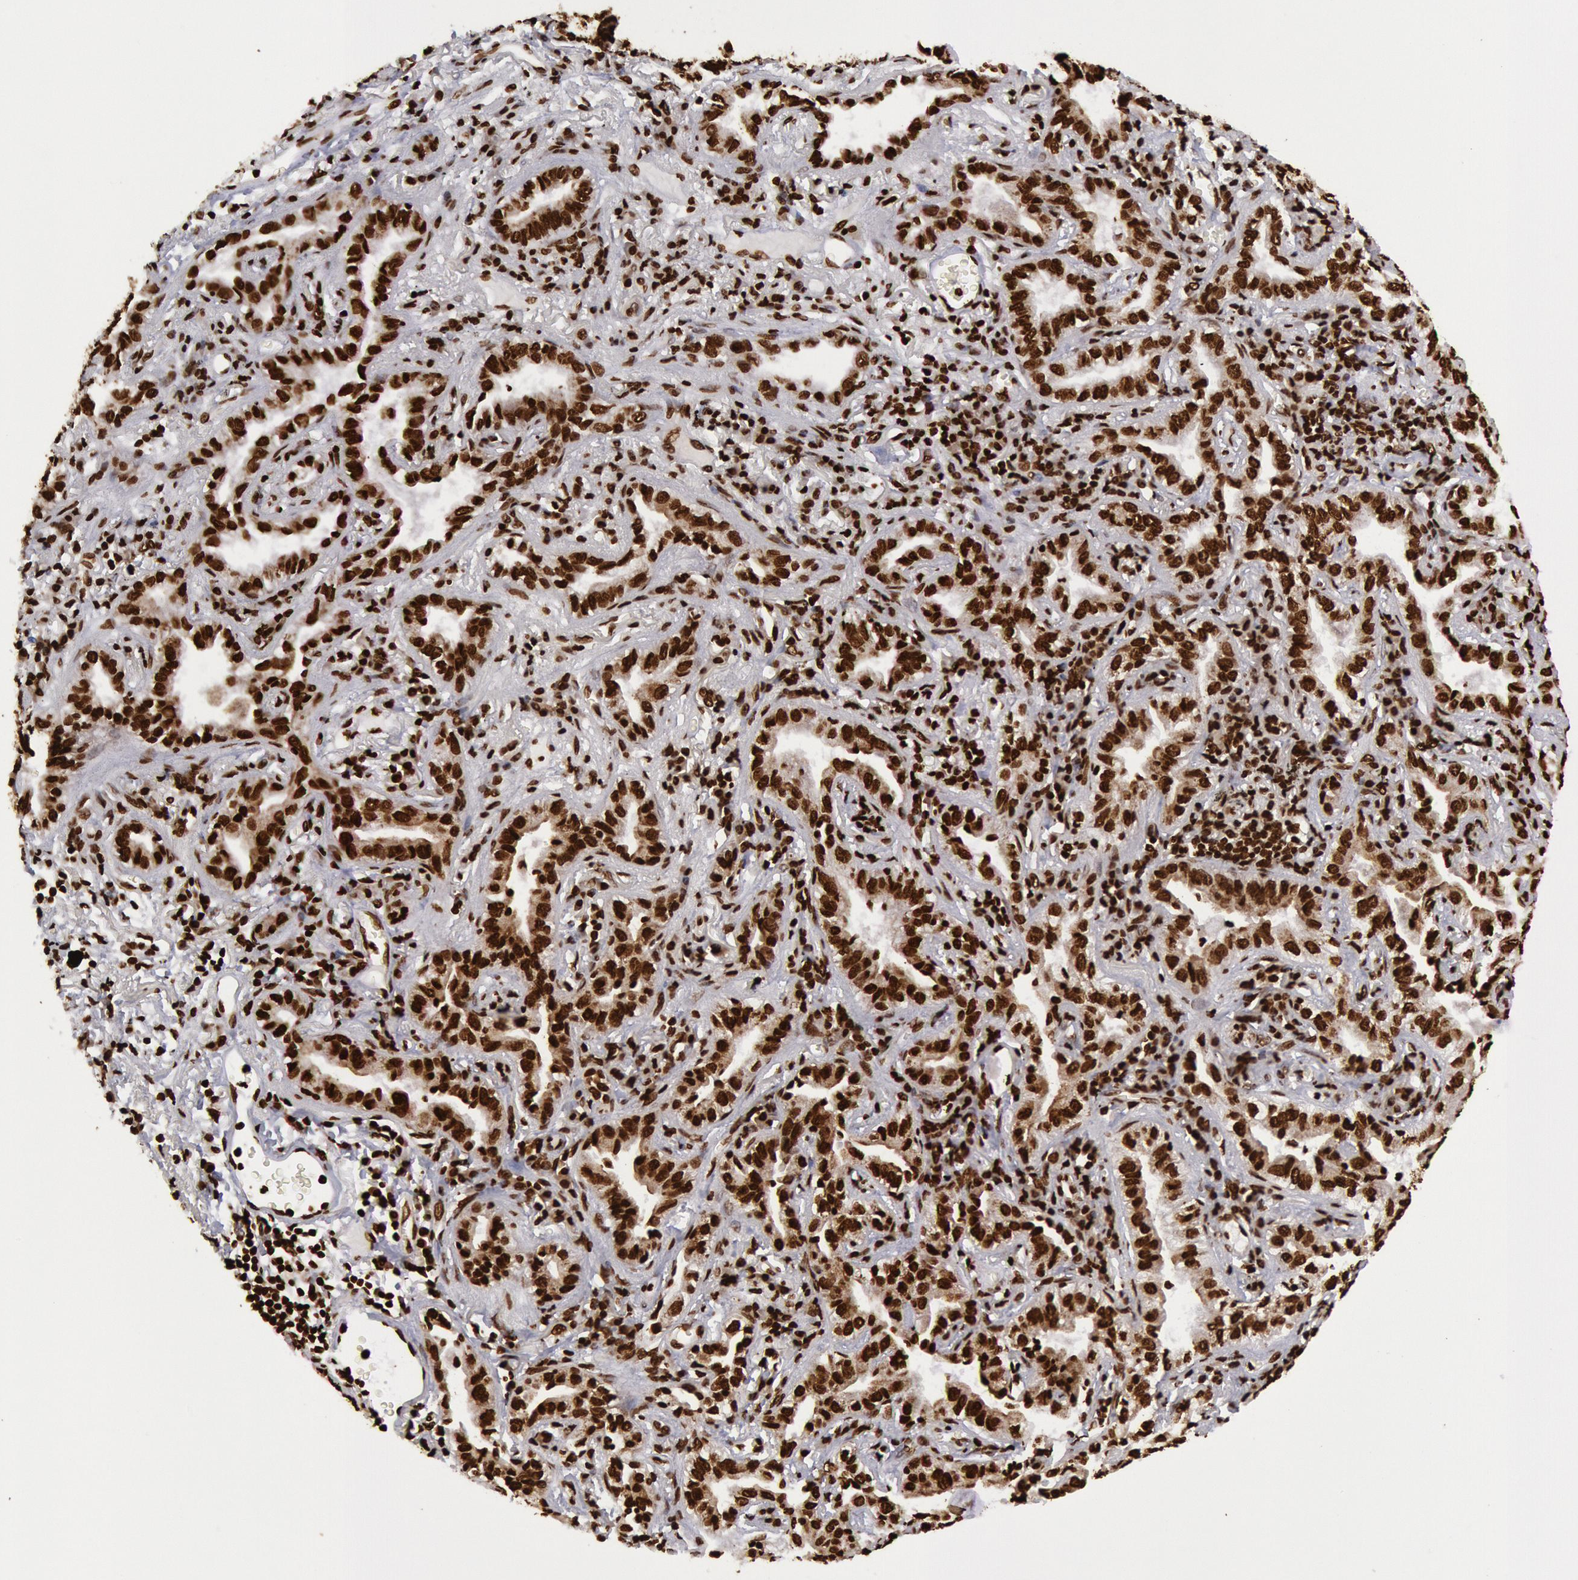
{"staining": {"intensity": "strong", "quantity": ">75%", "location": "nuclear"}, "tissue": "lung cancer", "cell_type": "Tumor cells", "image_type": "cancer", "snomed": [{"axis": "morphology", "description": "Adenocarcinoma, NOS"}, {"axis": "topography", "description": "Lung"}], "caption": "Immunohistochemistry histopathology image of lung cancer (adenocarcinoma) stained for a protein (brown), which shows high levels of strong nuclear expression in approximately >75% of tumor cells.", "gene": "H3-4", "patient": {"sex": "female", "age": 50}}